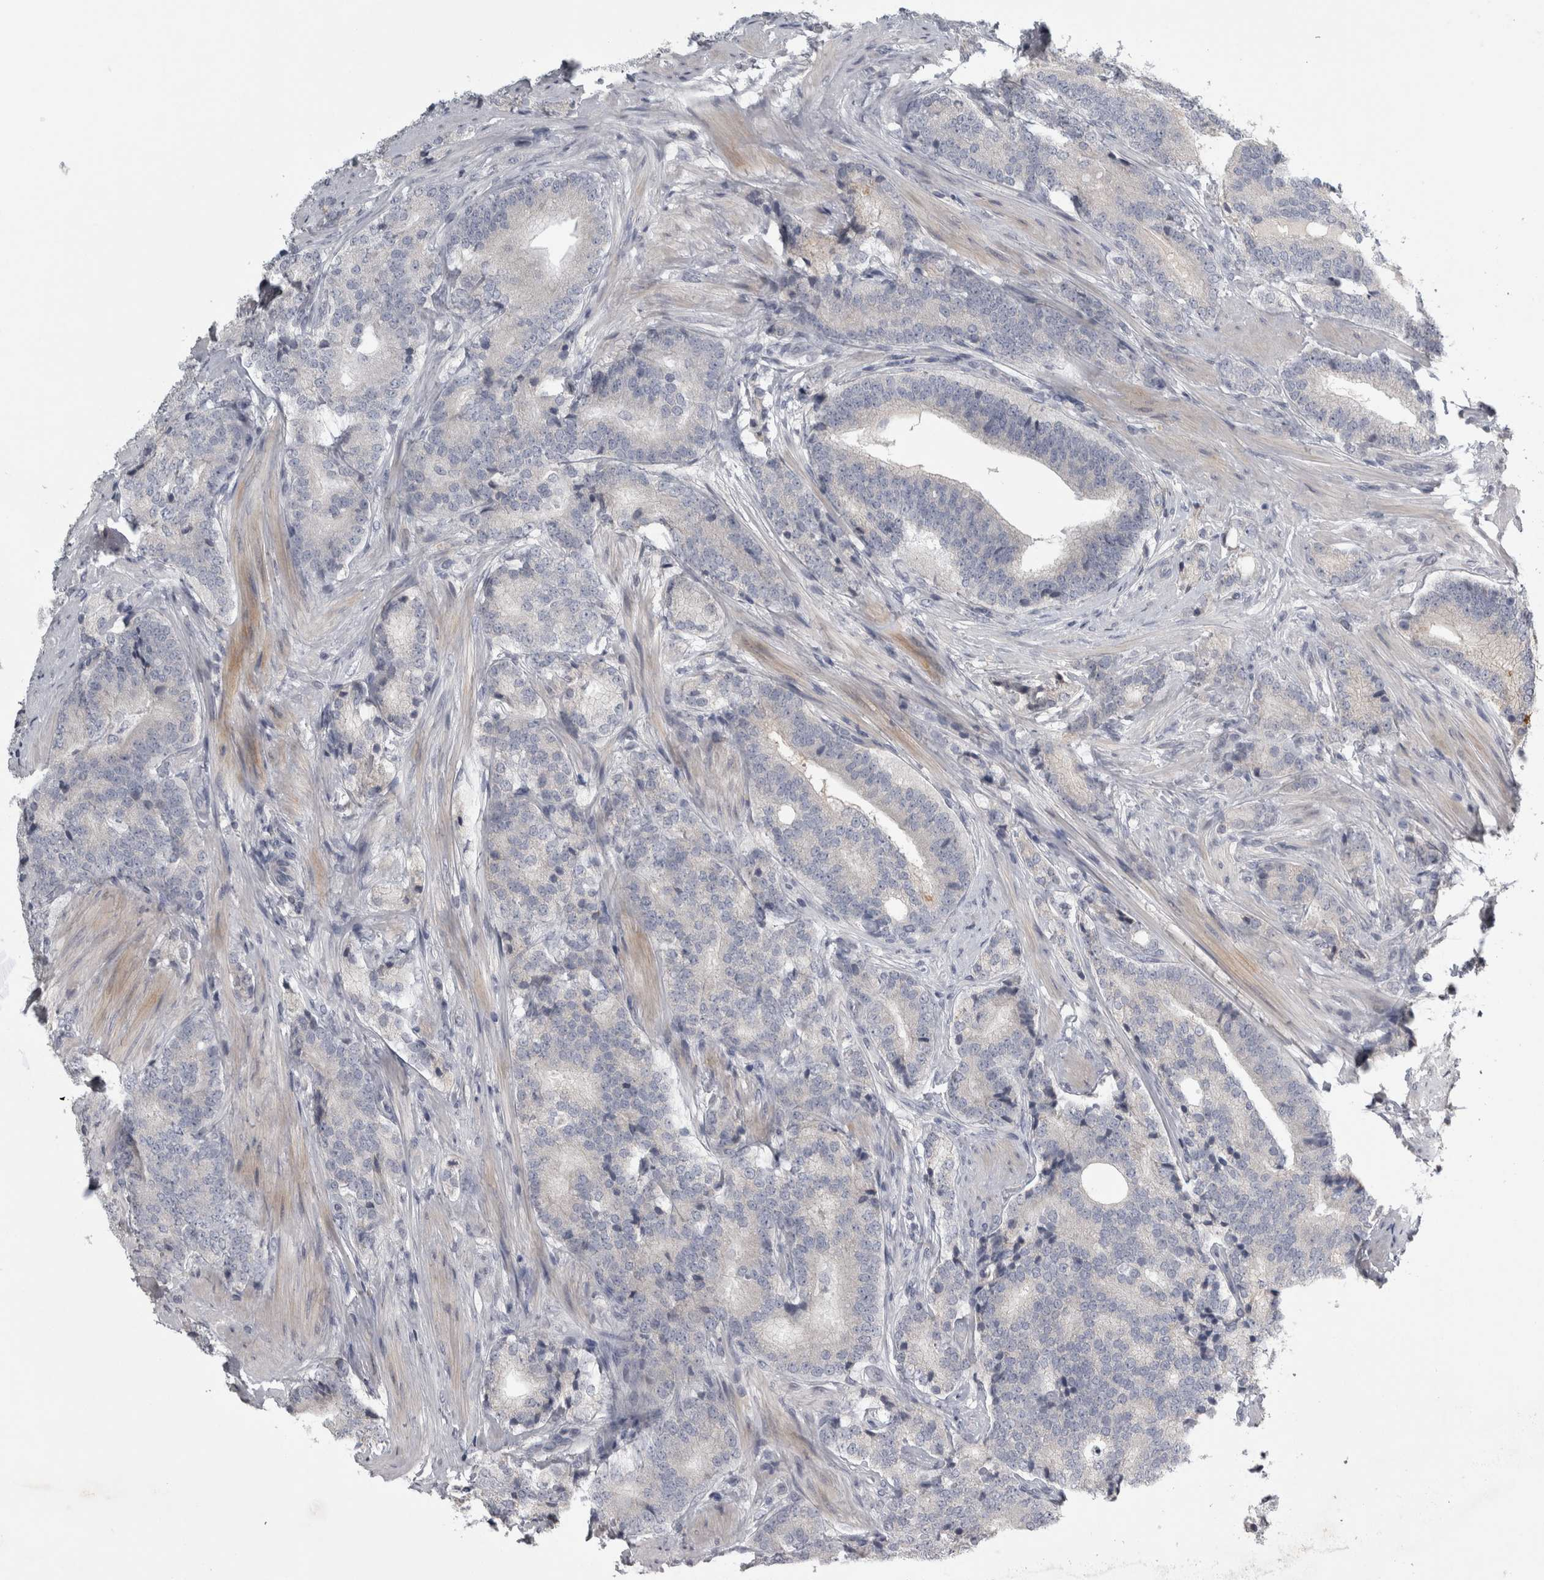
{"staining": {"intensity": "negative", "quantity": "none", "location": "none"}, "tissue": "prostate cancer", "cell_type": "Tumor cells", "image_type": "cancer", "snomed": [{"axis": "morphology", "description": "Adenocarcinoma, High grade"}, {"axis": "topography", "description": "Prostate"}], "caption": "The histopathology image exhibits no staining of tumor cells in prostate cancer.", "gene": "ENPP7", "patient": {"sex": "male", "age": 55}}